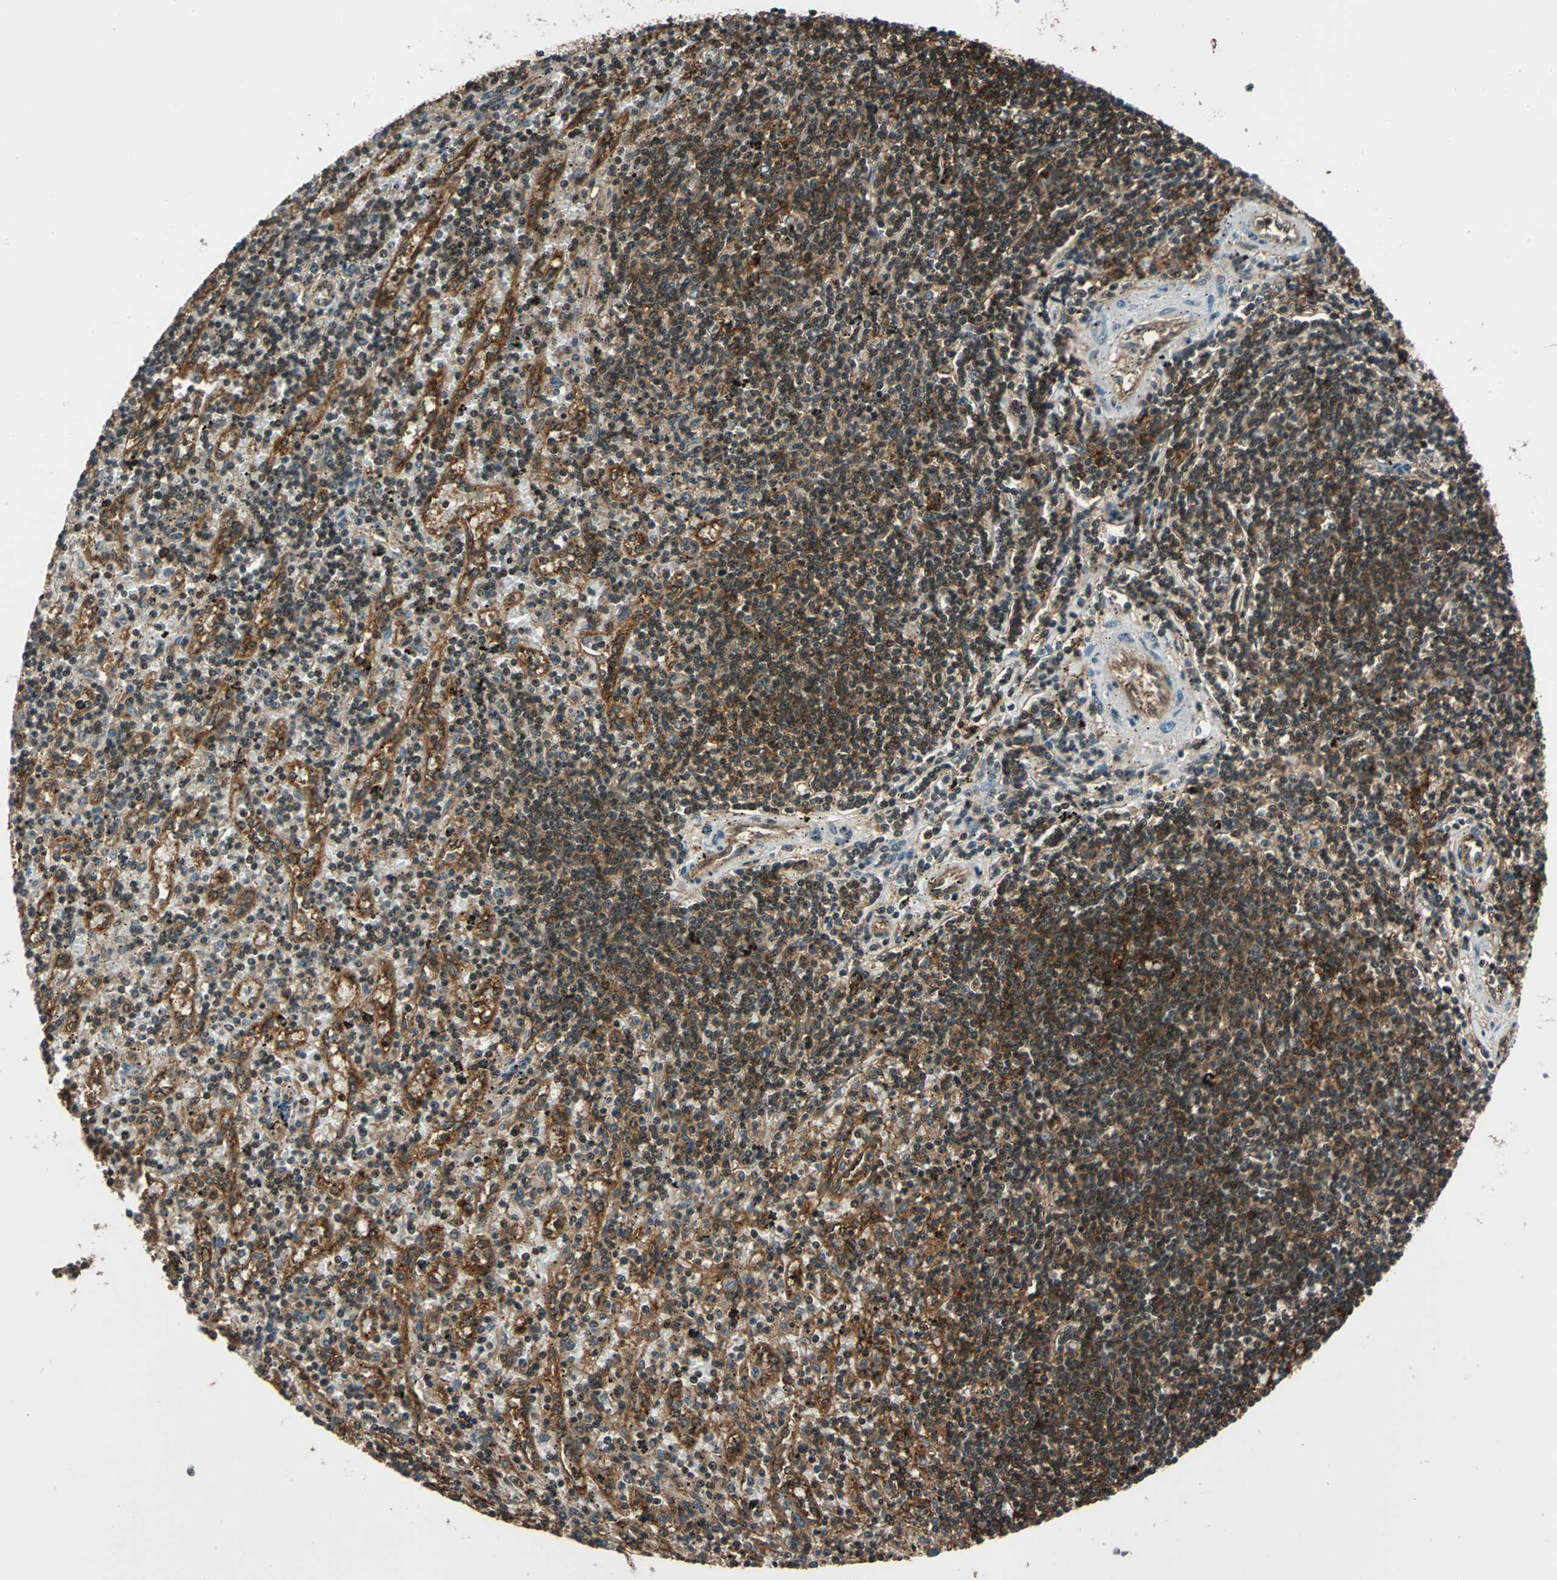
{"staining": {"intensity": "moderate", "quantity": ">75%", "location": "cytoplasmic/membranous,nuclear"}, "tissue": "lymphoma", "cell_type": "Tumor cells", "image_type": "cancer", "snomed": [{"axis": "morphology", "description": "Malignant lymphoma, non-Hodgkin's type, Low grade"}, {"axis": "topography", "description": "Spleen"}], "caption": "Tumor cells show medium levels of moderate cytoplasmic/membranous and nuclear staining in about >75% of cells in human lymphoma.", "gene": "NR2C2", "patient": {"sex": "male", "age": 76}}